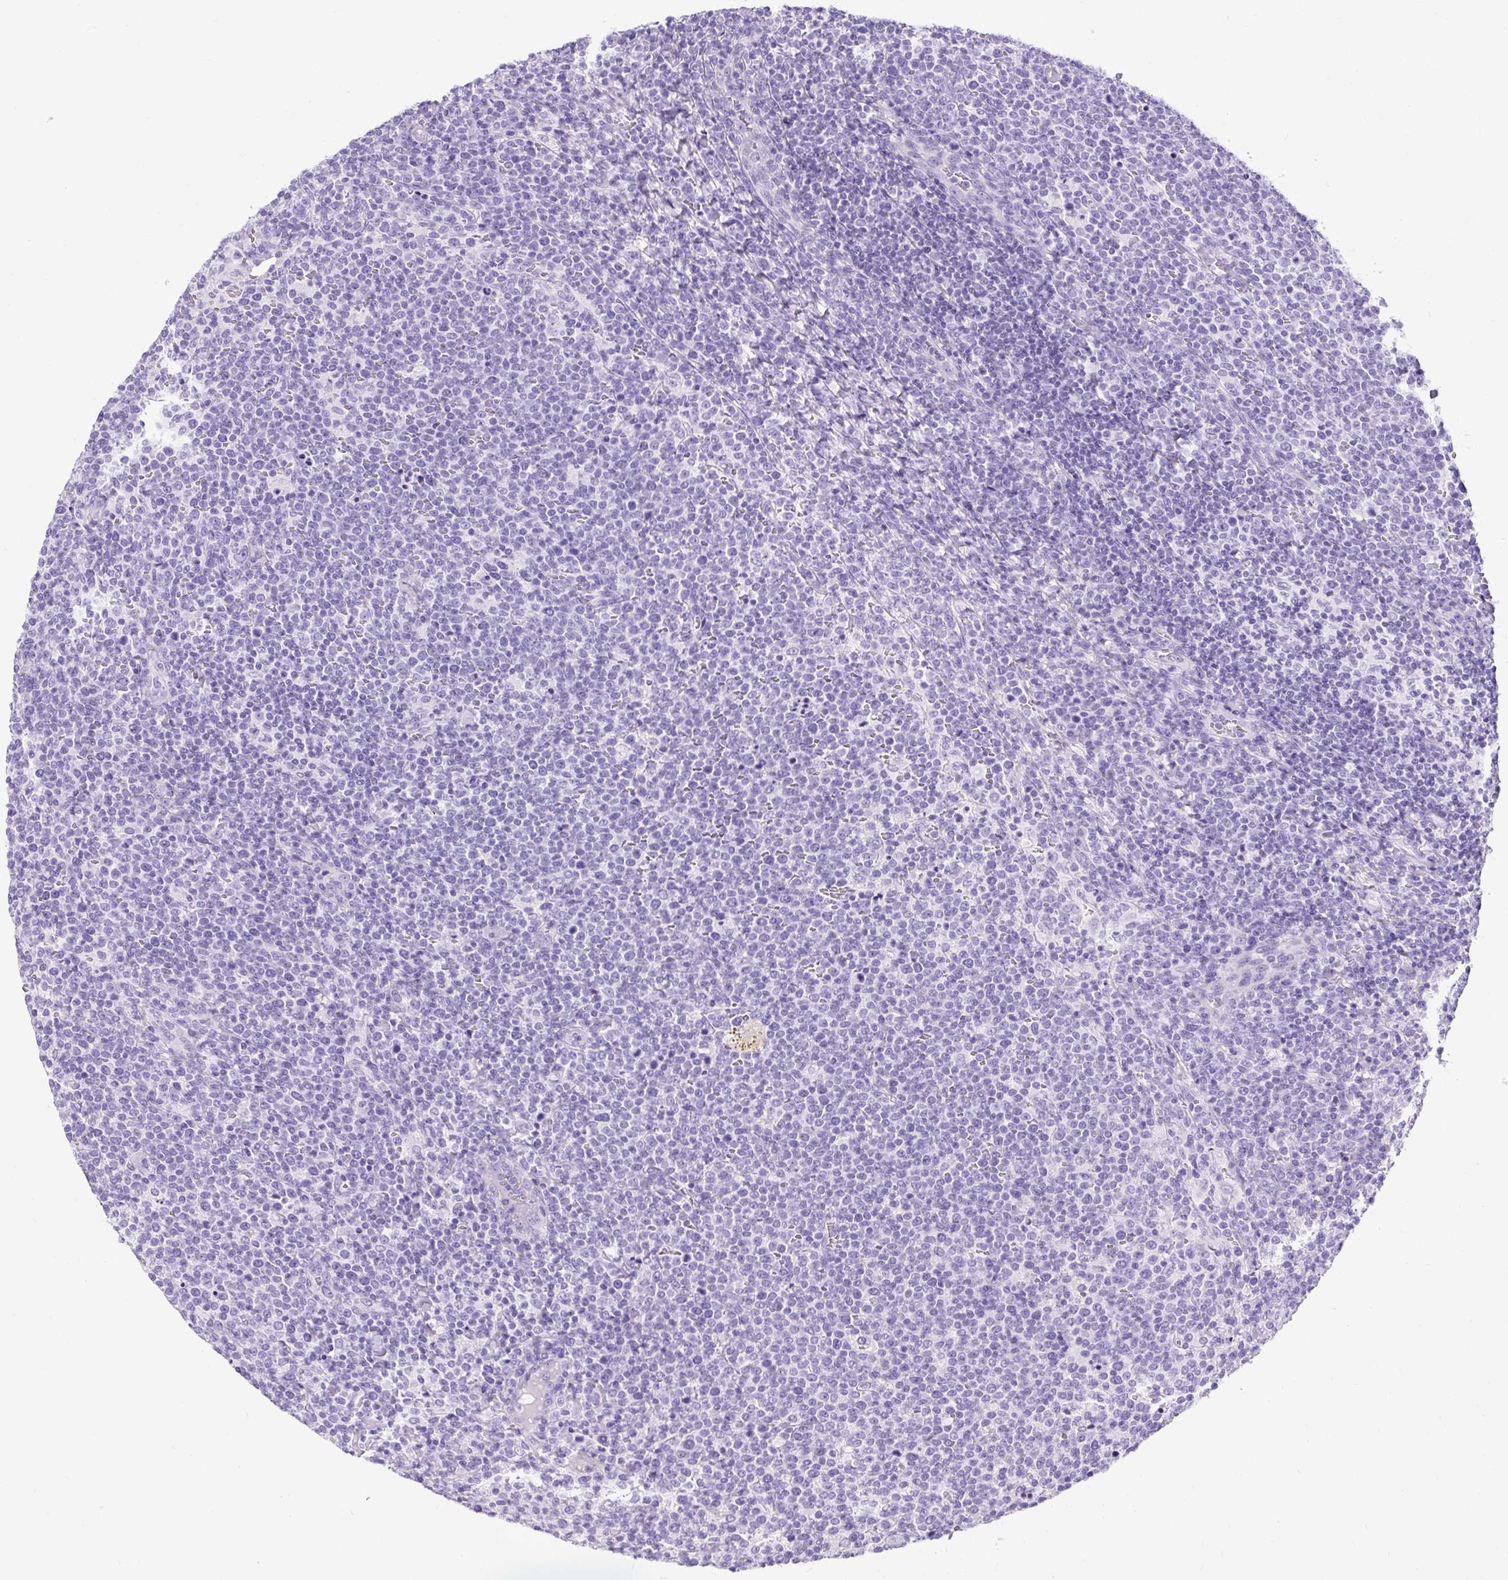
{"staining": {"intensity": "negative", "quantity": "none", "location": "none"}, "tissue": "lymphoma", "cell_type": "Tumor cells", "image_type": "cancer", "snomed": [{"axis": "morphology", "description": "Malignant lymphoma, non-Hodgkin's type, High grade"}, {"axis": "topography", "description": "Lymph node"}], "caption": "Immunohistochemistry of lymphoma reveals no positivity in tumor cells.", "gene": "UPP1", "patient": {"sex": "male", "age": 61}}